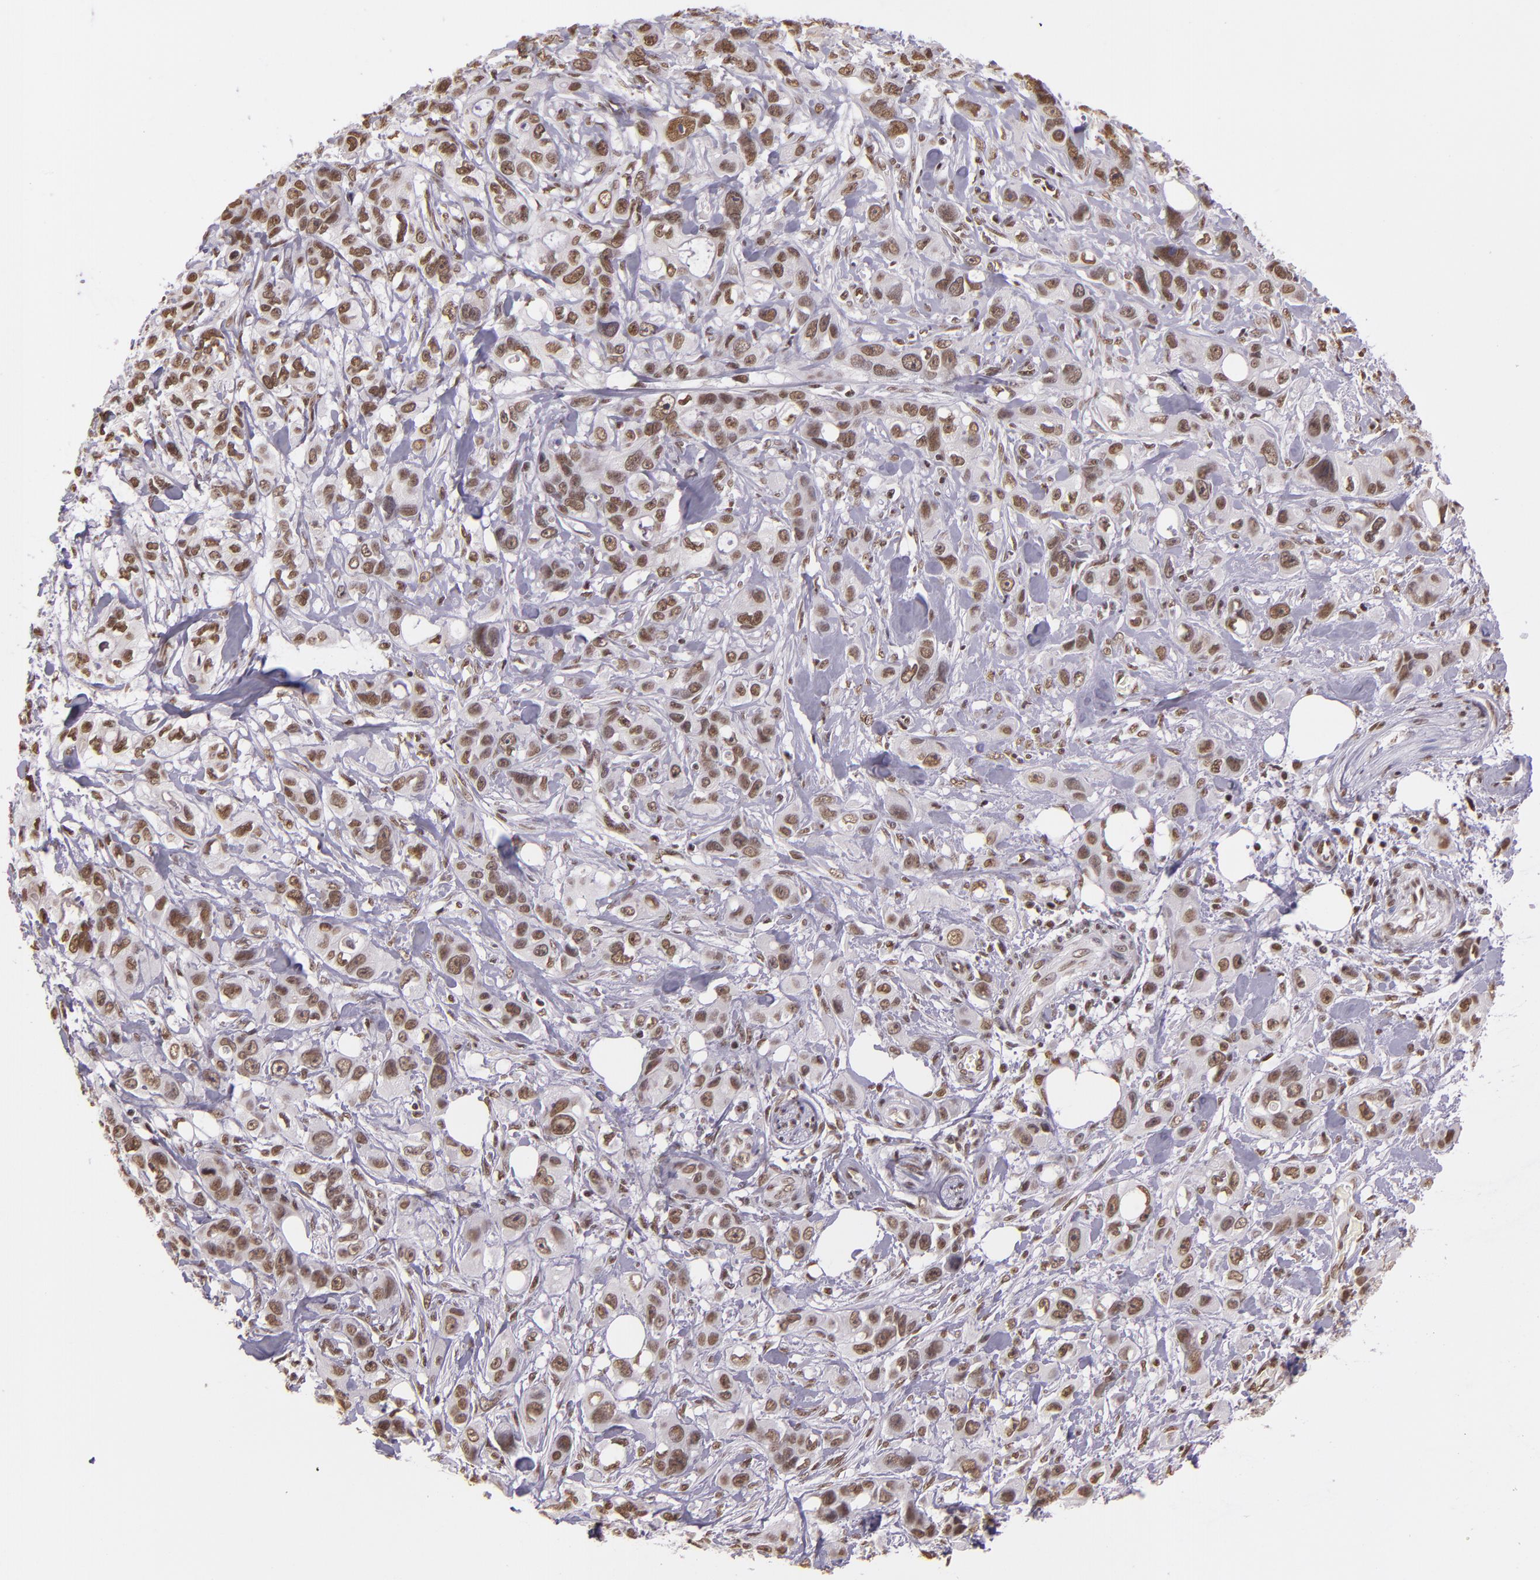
{"staining": {"intensity": "moderate", "quantity": ">75%", "location": "nuclear"}, "tissue": "stomach cancer", "cell_type": "Tumor cells", "image_type": "cancer", "snomed": [{"axis": "morphology", "description": "Adenocarcinoma, NOS"}, {"axis": "topography", "description": "Stomach, upper"}], "caption": "Moderate nuclear positivity for a protein is appreciated in about >75% of tumor cells of adenocarcinoma (stomach) using IHC.", "gene": "USF1", "patient": {"sex": "male", "age": 47}}